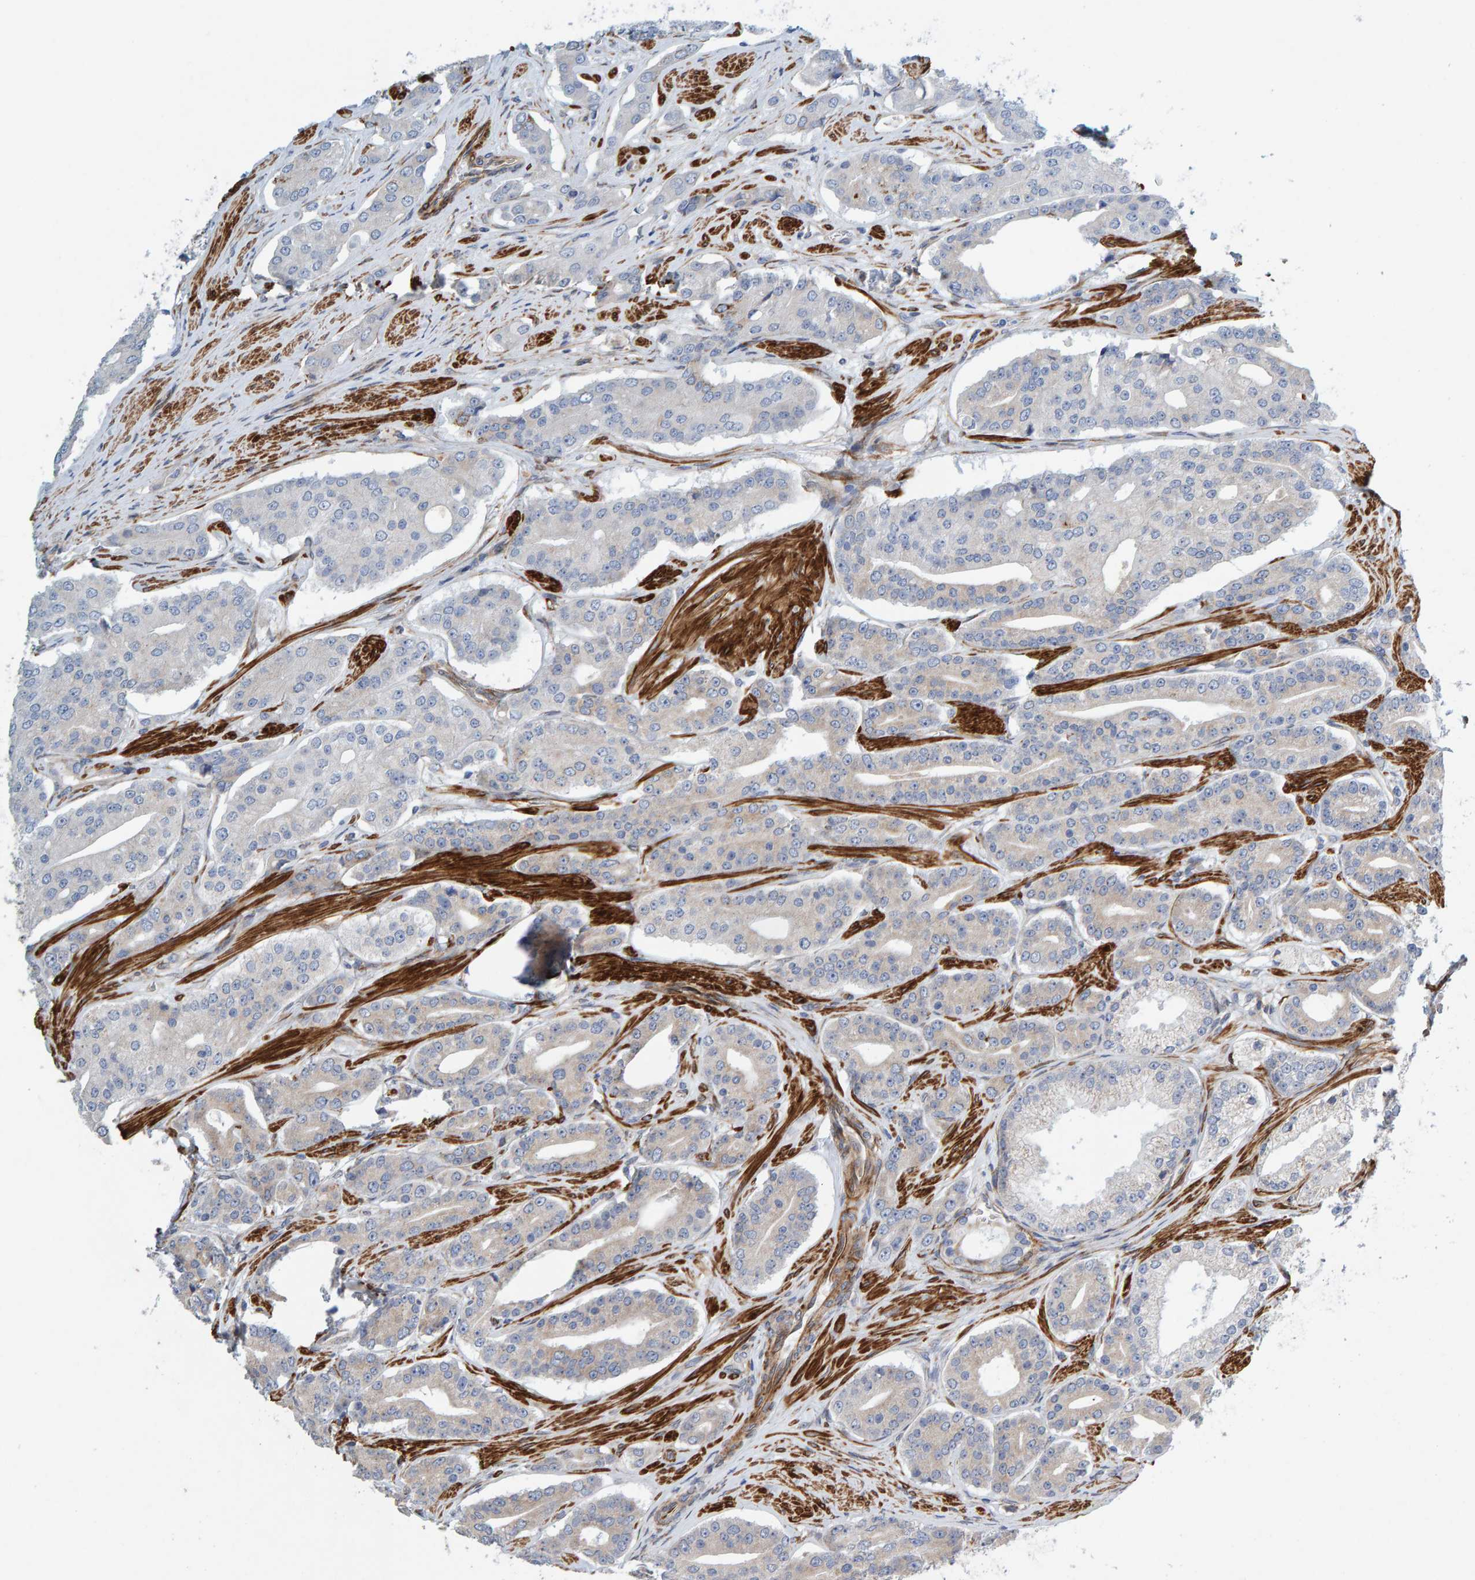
{"staining": {"intensity": "weak", "quantity": "25%-75%", "location": "cytoplasmic/membranous"}, "tissue": "prostate cancer", "cell_type": "Tumor cells", "image_type": "cancer", "snomed": [{"axis": "morphology", "description": "Adenocarcinoma, High grade"}, {"axis": "topography", "description": "Prostate"}], "caption": "Prostate cancer tissue displays weak cytoplasmic/membranous positivity in about 25%-75% of tumor cells", "gene": "MMP16", "patient": {"sex": "male", "age": 71}}